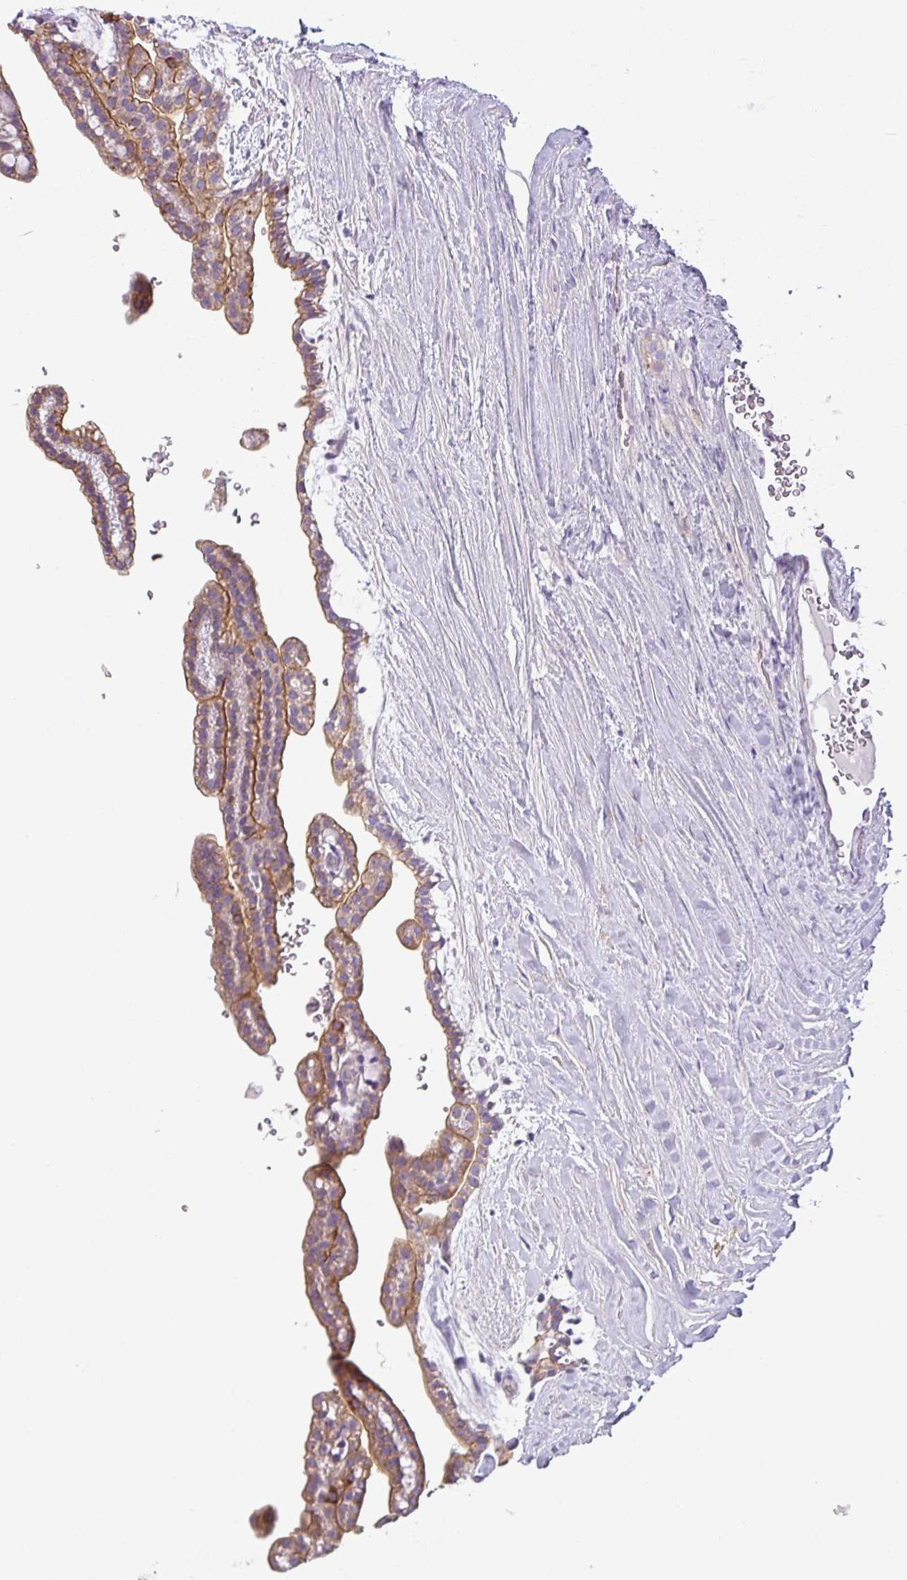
{"staining": {"intensity": "moderate", "quantity": ">75%", "location": "cytoplasmic/membranous"}, "tissue": "renal cancer", "cell_type": "Tumor cells", "image_type": "cancer", "snomed": [{"axis": "morphology", "description": "Adenocarcinoma, NOS"}, {"axis": "topography", "description": "Kidney"}], "caption": "Immunohistochemistry (IHC) of human renal cancer exhibits medium levels of moderate cytoplasmic/membranous positivity in approximately >75% of tumor cells.", "gene": "TMEM178B", "patient": {"sex": "male", "age": 63}}